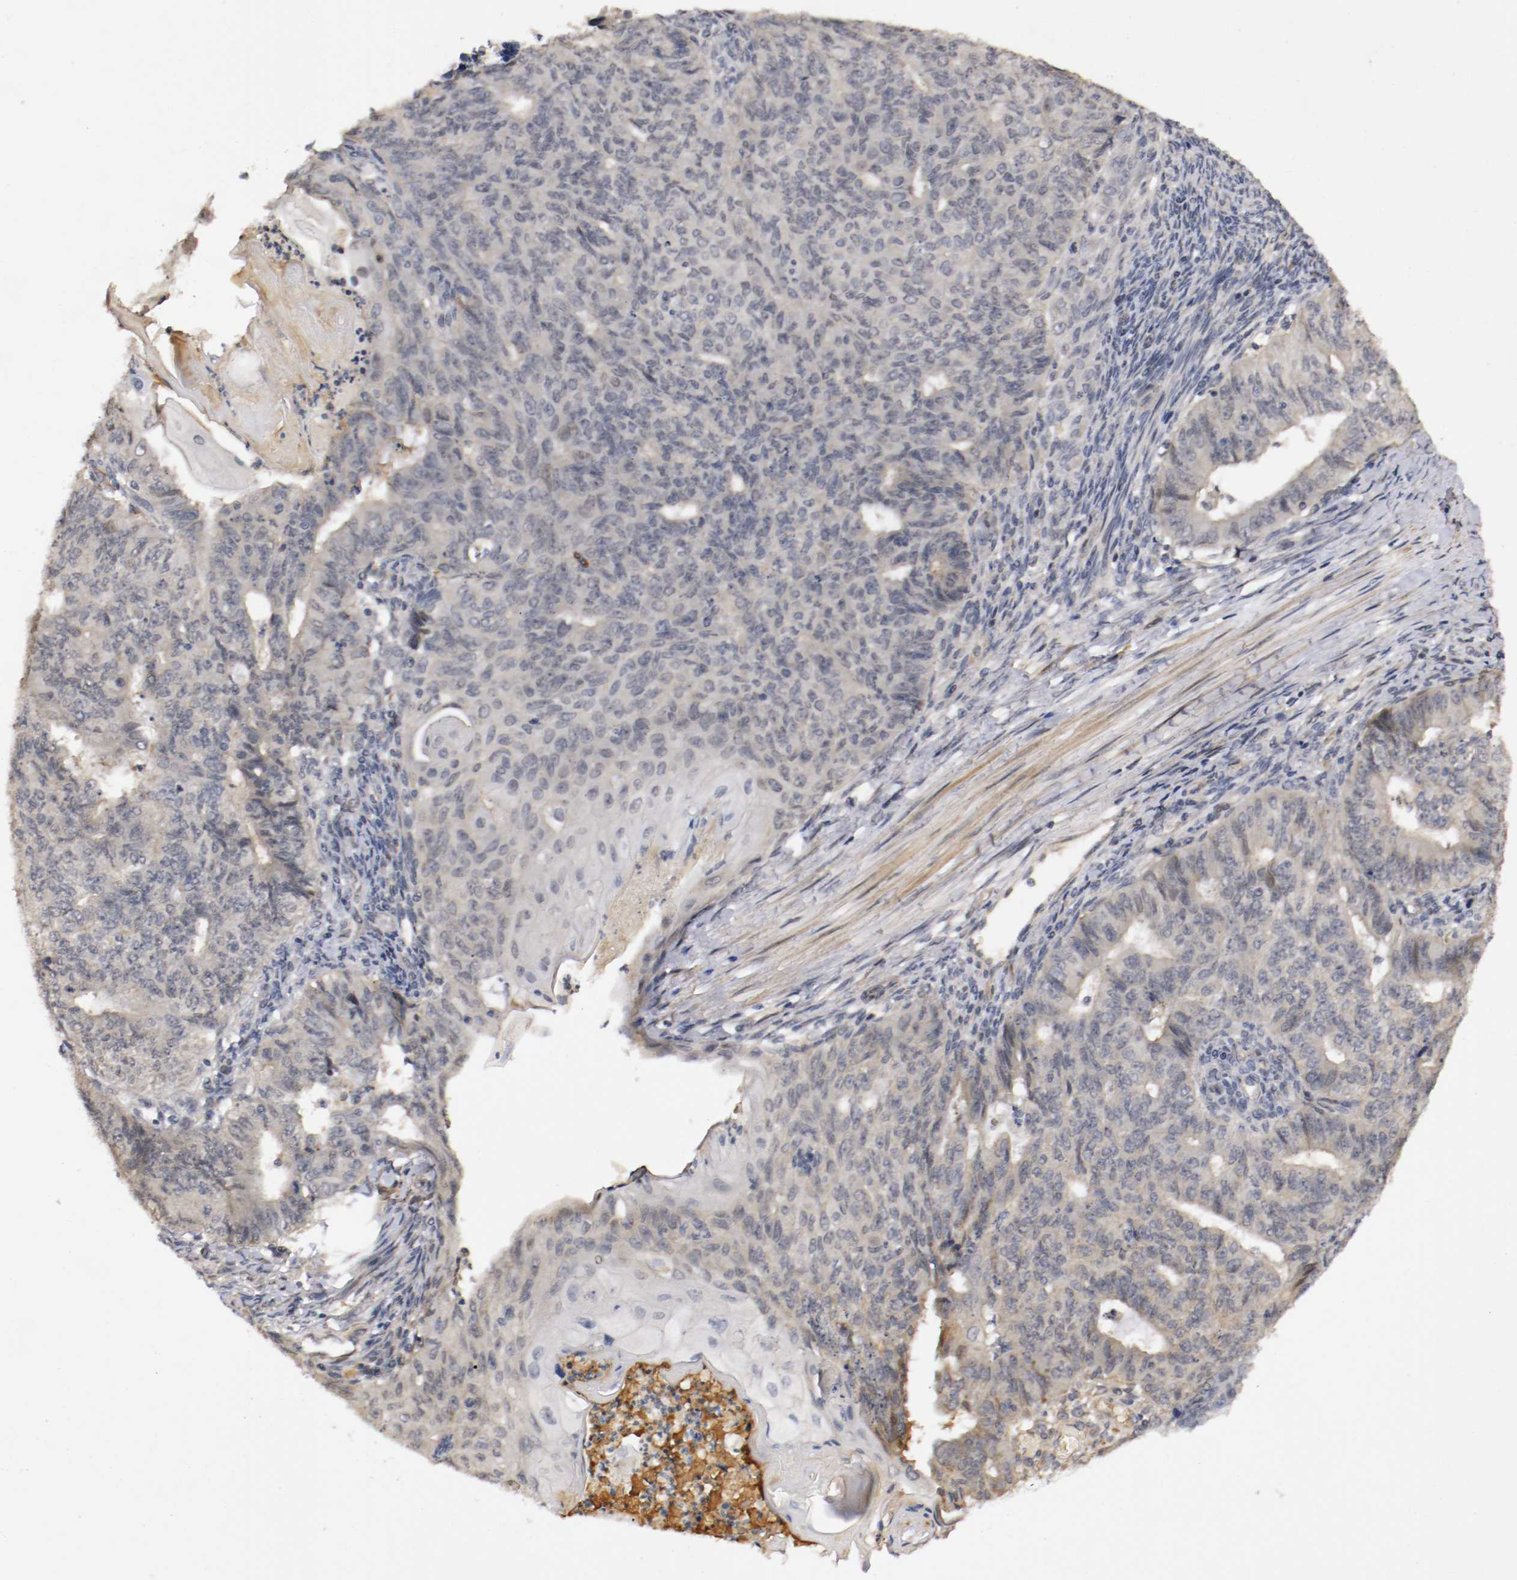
{"staining": {"intensity": "weak", "quantity": "25%-75%", "location": "cytoplasmic/membranous"}, "tissue": "endometrial cancer", "cell_type": "Tumor cells", "image_type": "cancer", "snomed": [{"axis": "morphology", "description": "Neoplasm, malignant, NOS"}, {"axis": "topography", "description": "Endometrium"}], "caption": "Endometrial cancer (malignant neoplasm) was stained to show a protein in brown. There is low levels of weak cytoplasmic/membranous staining in approximately 25%-75% of tumor cells. The staining was performed using DAB (3,3'-diaminobenzidine) to visualize the protein expression in brown, while the nuclei were stained in blue with hematoxylin (Magnification: 20x).", "gene": "TNFRSF1B", "patient": {"sex": "female", "age": 74}}